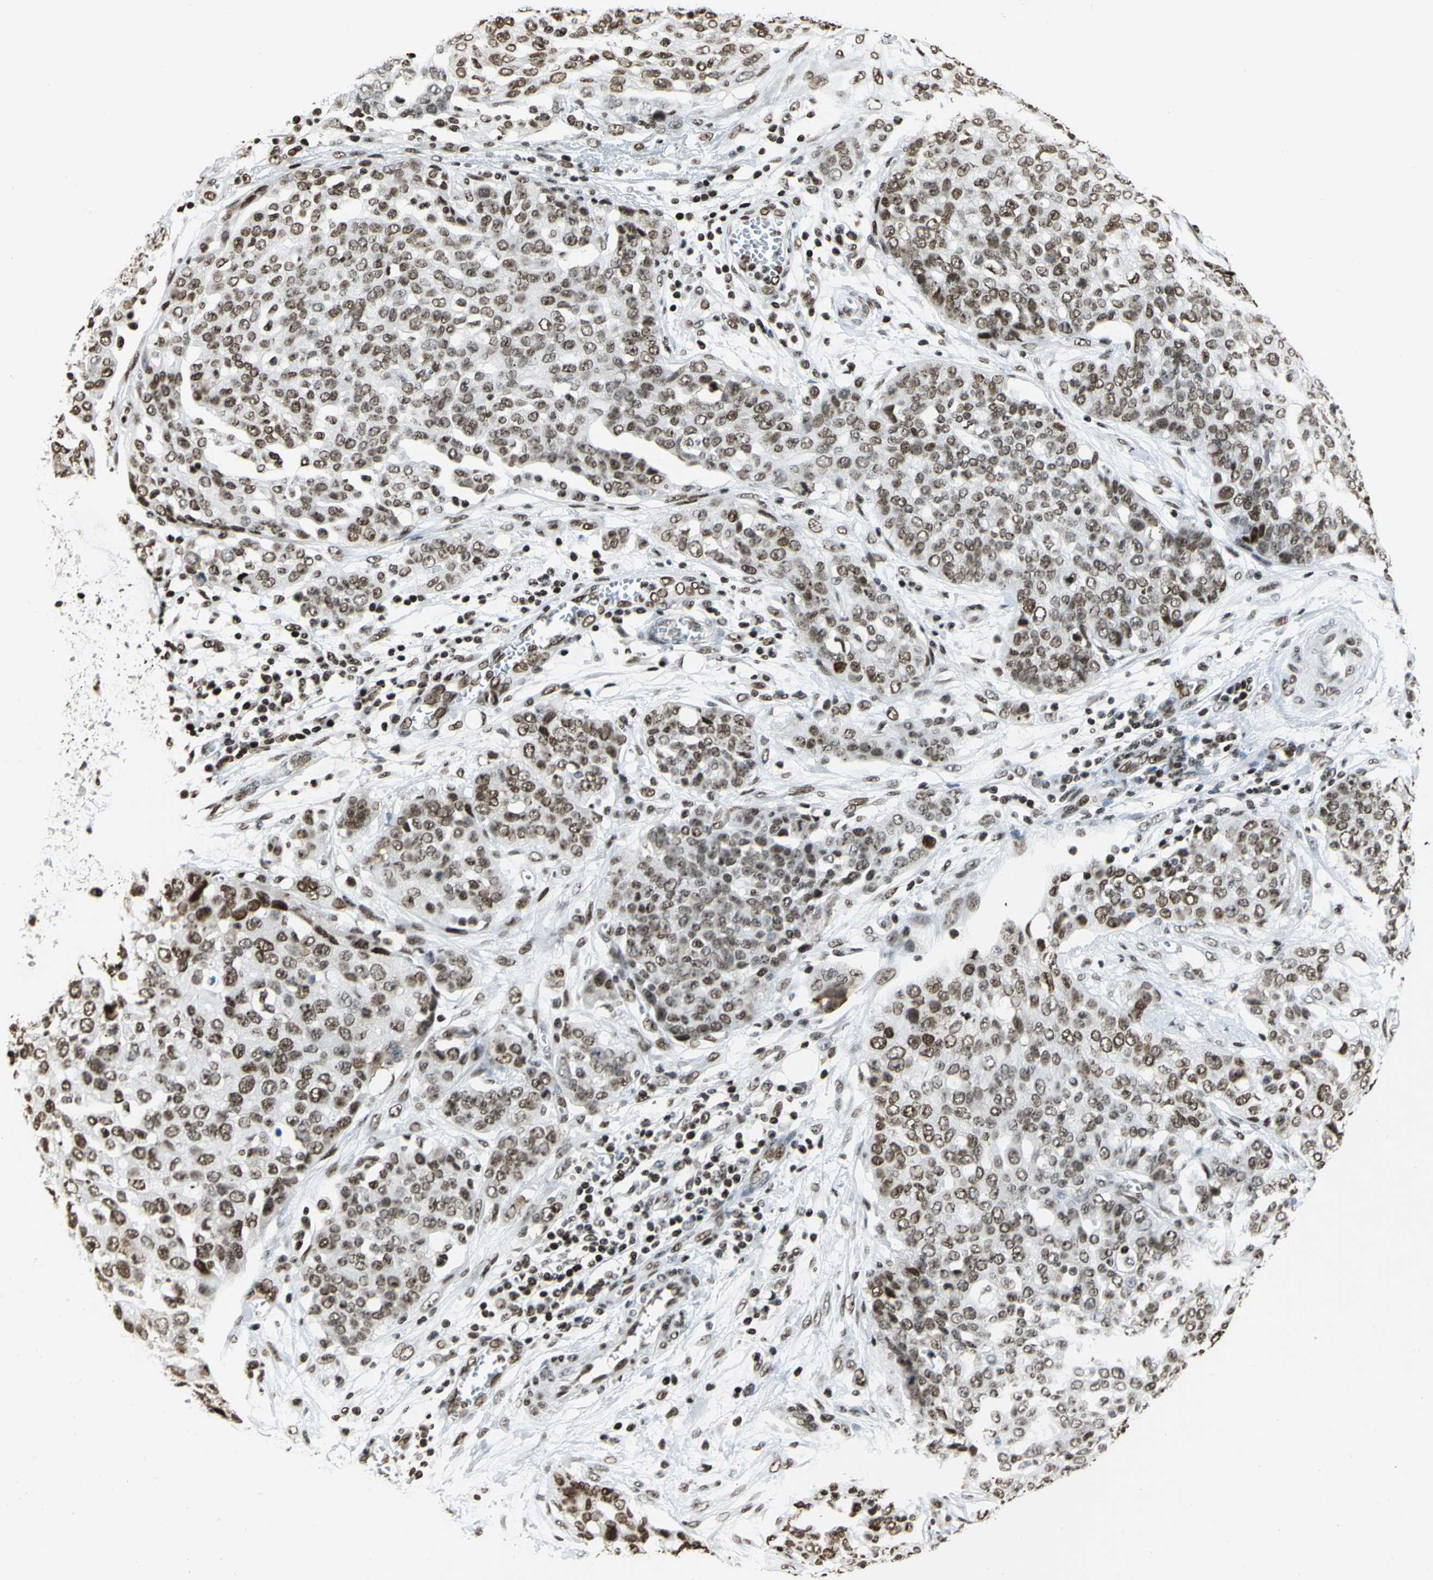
{"staining": {"intensity": "moderate", "quantity": ">75%", "location": "nuclear"}, "tissue": "ovarian cancer", "cell_type": "Tumor cells", "image_type": "cancer", "snomed": [{"axis": "morphology", "description": "Cystadenocarcinoma, serous, NOS"}, {"axis": "topography", "description": "Soft tissue"}, {"axis": "topography", "description": "Ovary"}], "caption": "Immunohistochemical staining of human ovarian cancer (serous cystadenocarcinoma) displays moderate nuclear protein staining in approximately >75% of tumor cells.", "gene": "HMGB1", "patient": {"sex": "female", "age": 57}}